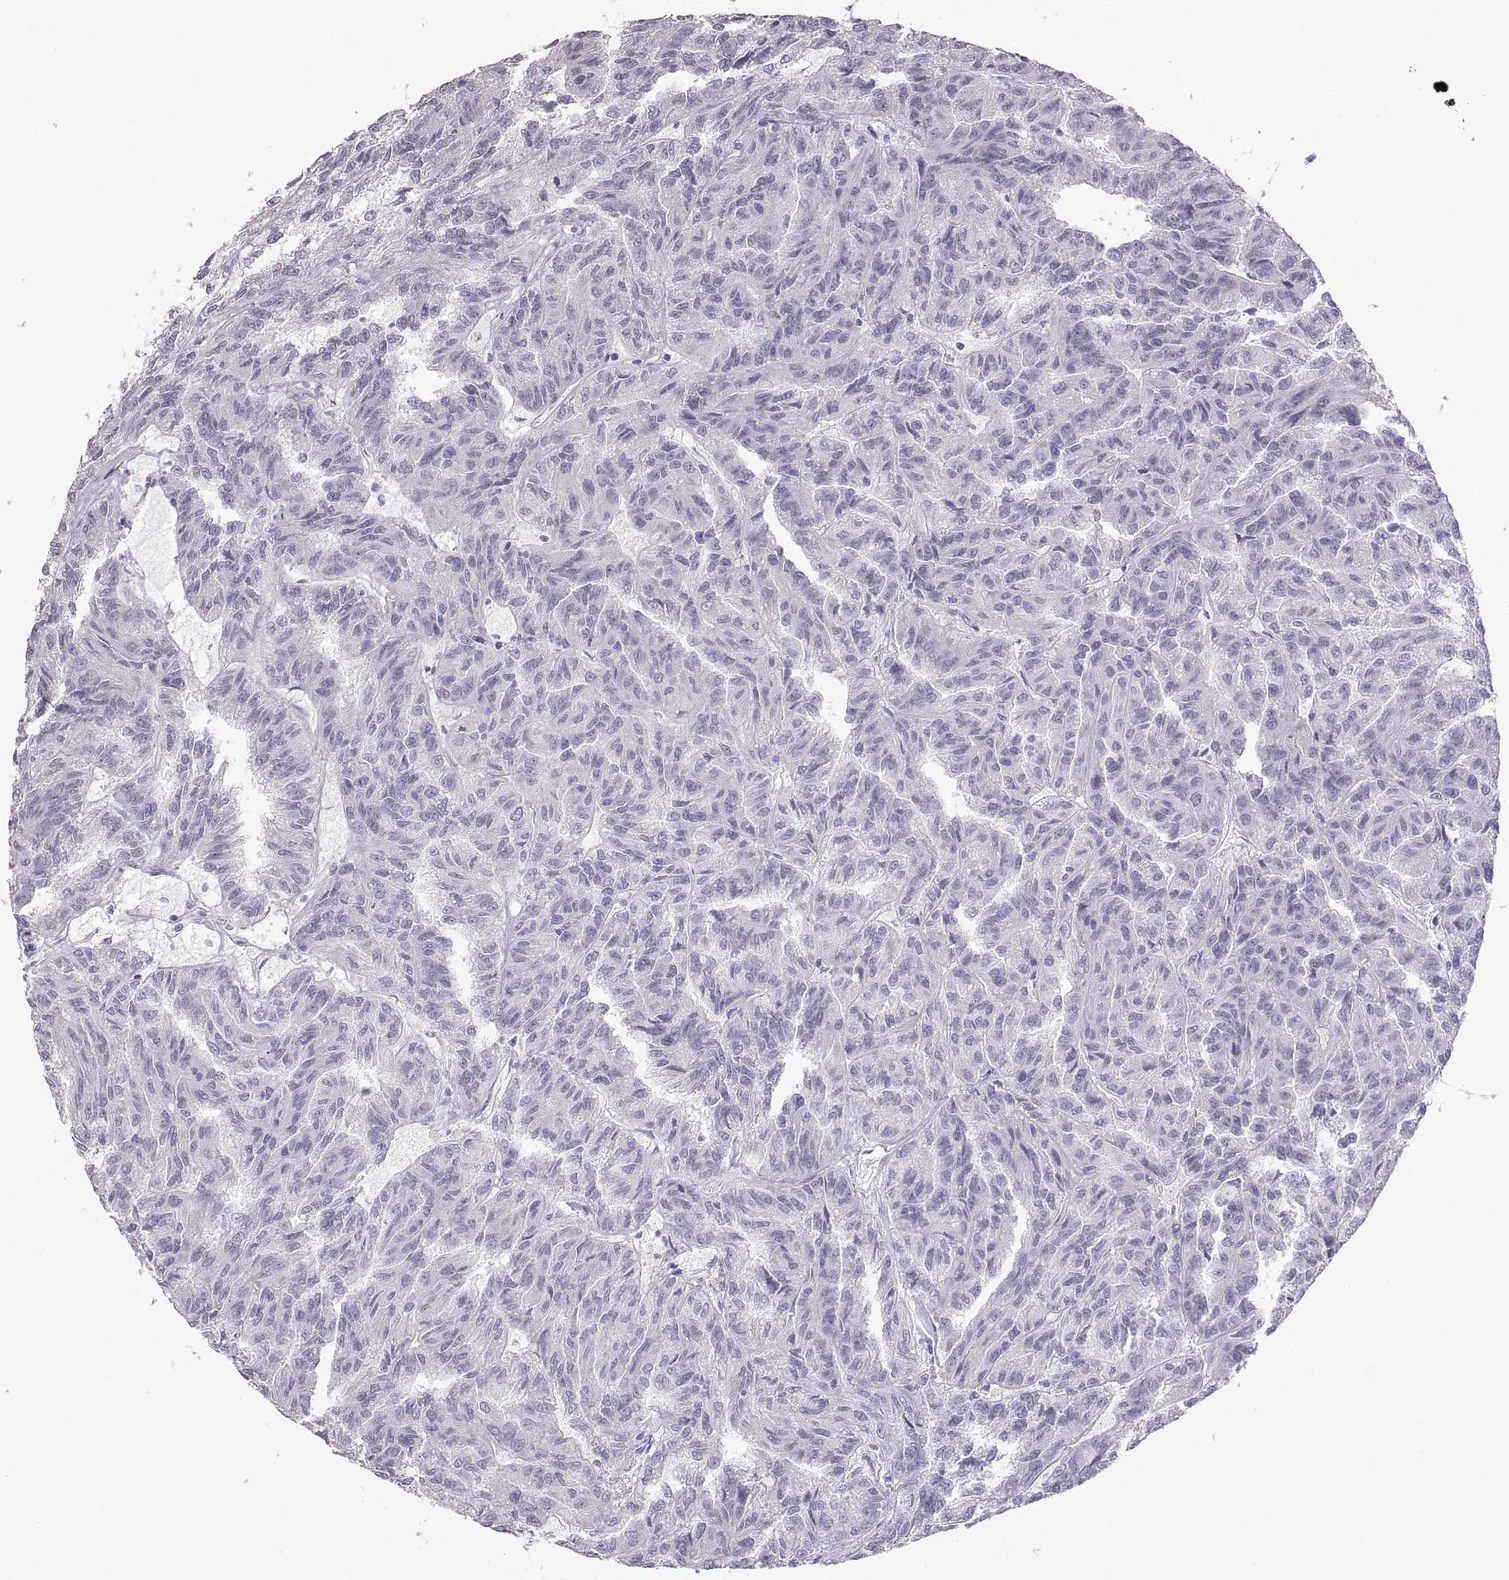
{"staining": {"intensity": "negative", "quantity": "none", "location": "none"}, "tissue": "renal cancer", "cell_type": "Tumor cells", "image_type": "cancer", "snomed": [{"axis": "morphology", "description": "Adenocarcinoma, NOS"}, {"axis": "topography", "description": "Kidney"}], "caption": "A high-resolution photomicrograph shows immunohistochemistry staining of adenocarcinoma (renal), which displays no significant expression in tumor cells.", "gene": "SPACDR", "patient": {"sex": "male", "age": 79}}